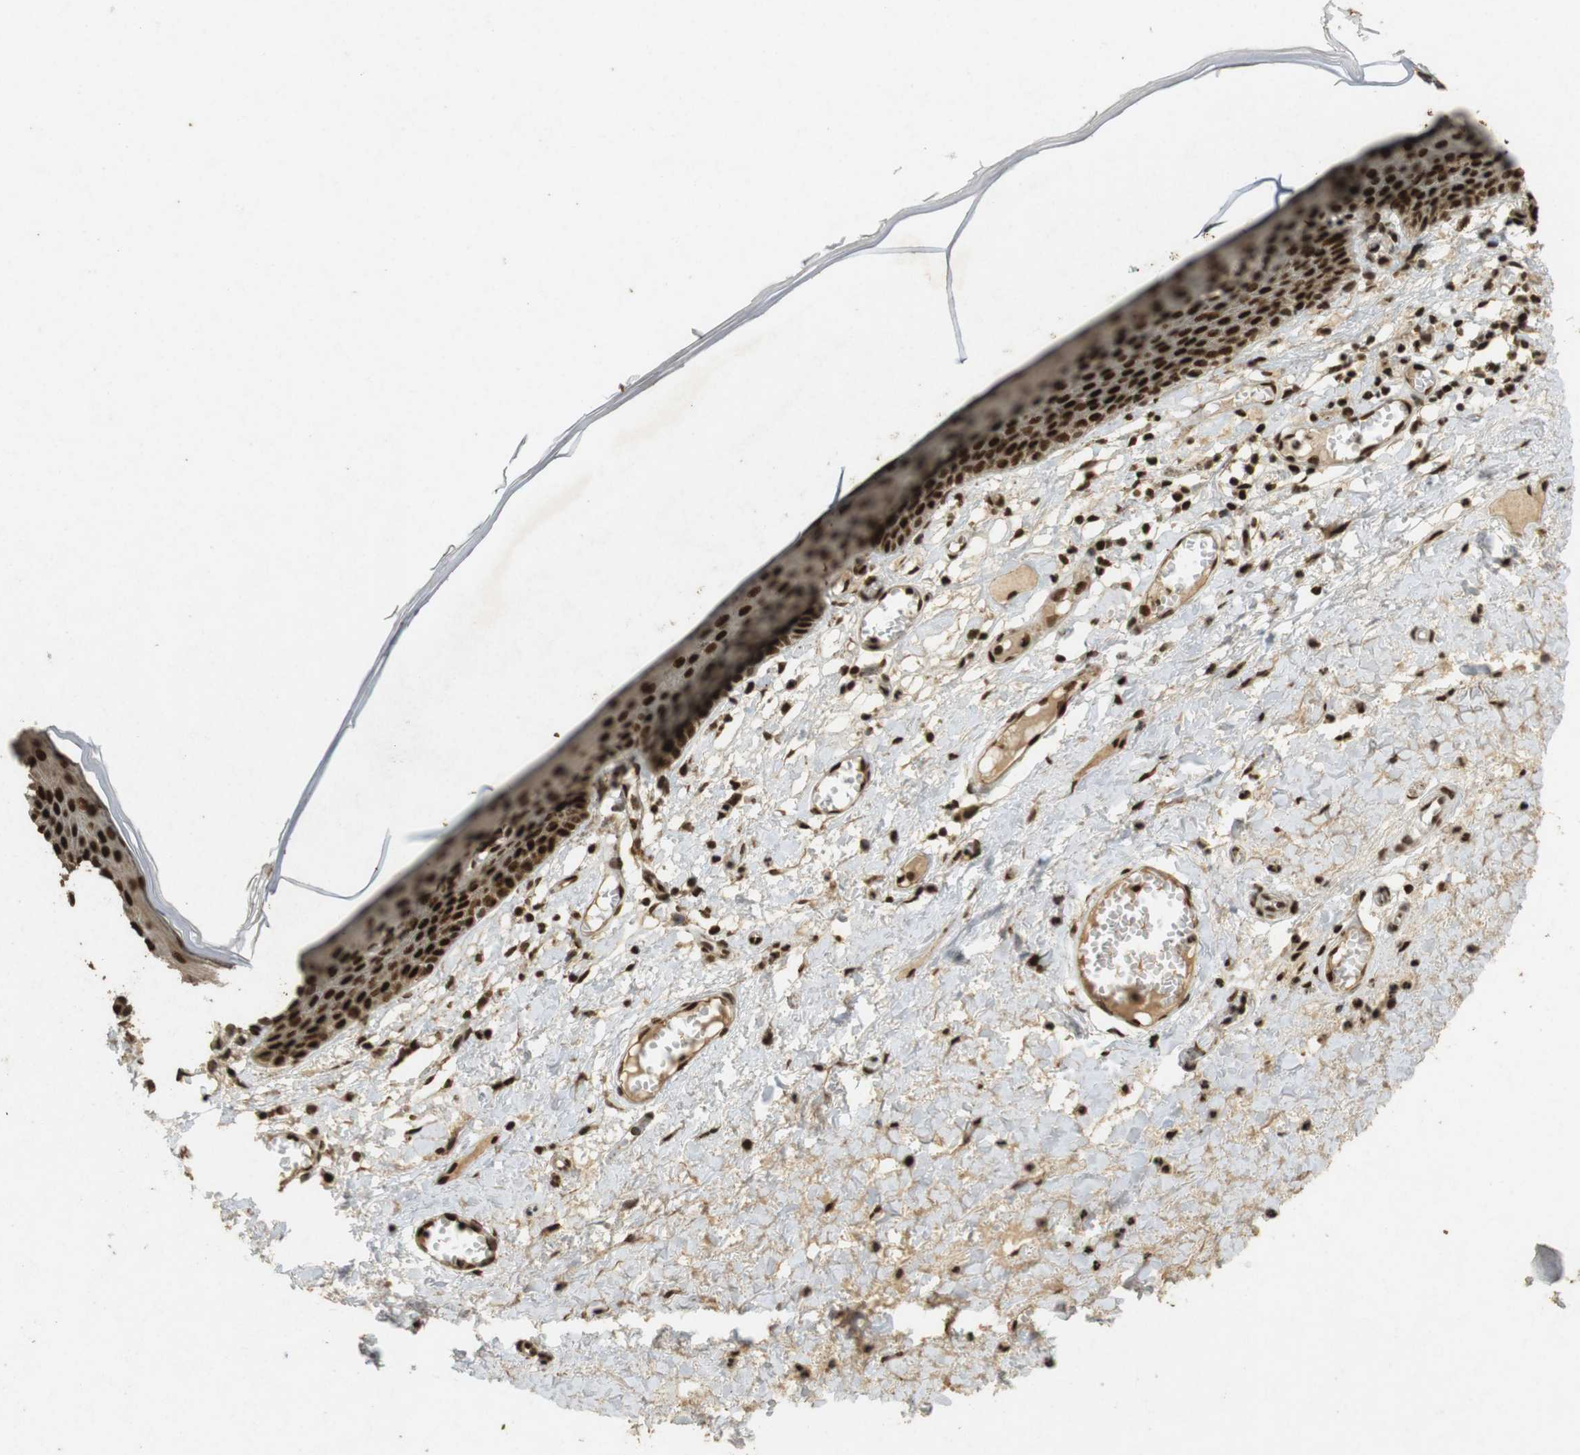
{"staining": {"intensity": "strong", "quantity": ">75%", "location": "cytoplasmic/membranous,nuclear"}, "tissue": "skin", "cell_type": "Epidermal cells", "image_type": "normal", "snomed": [{"axis": "morphology", "description": "Normal tissue, NOS"}, {"axis": "topography", "description": "Vulva"}], "caption": "Protein staining of normal skin reveals strong cytoplasmic/membranous,nuclear positivity in approximately >75% of epidermal cells. The staining was performed using DAB to visualize the protein expression in brown, while the nuclei were stained in blue with hematoxylin (Magnification: 20x).", "gene": "GATA4", "patient": {"sex": "female", "age": 54}}